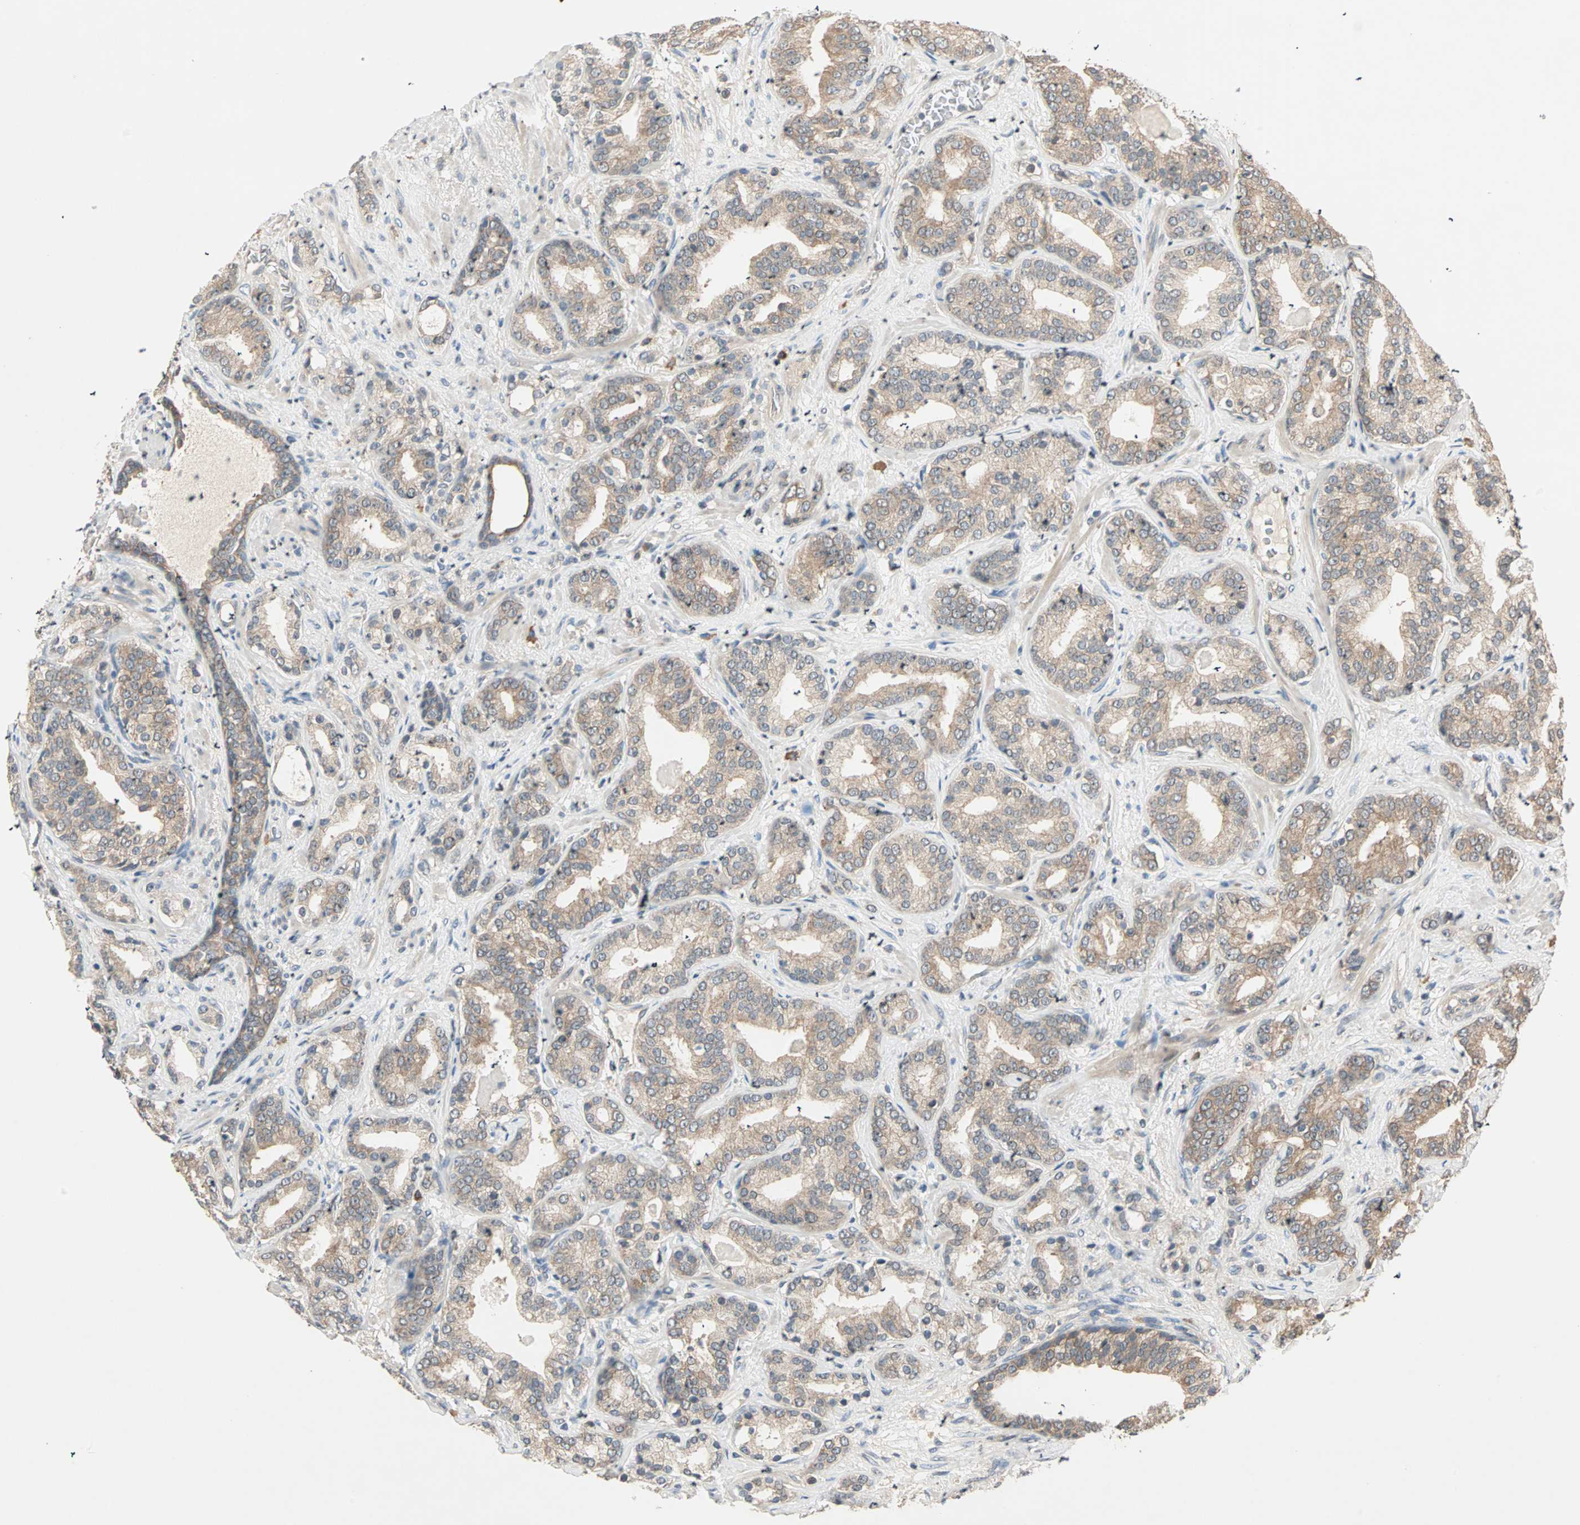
{"staining": {"intensity": "moderate", "quantity": ">75%", "location": "cytoplasmic/membranous"}, "tissue": "prostate cancer", "cell_type": "Tumor cells", "image_type": "cancer", "snomed": [{"axis": "morphology", "description": "Adenocarcinoma, Low grade"}, {"axis": "topography", "description": "Prostate"}], "caption": "Prostate cancer (adenocarcinoma (low-grade)) stained with IHC reveals moderate cytoplasmic/membranous staining in about >75% of tumor cells.", "gene": "TTF2", "patient": {"sex": "male", "age": 63}}